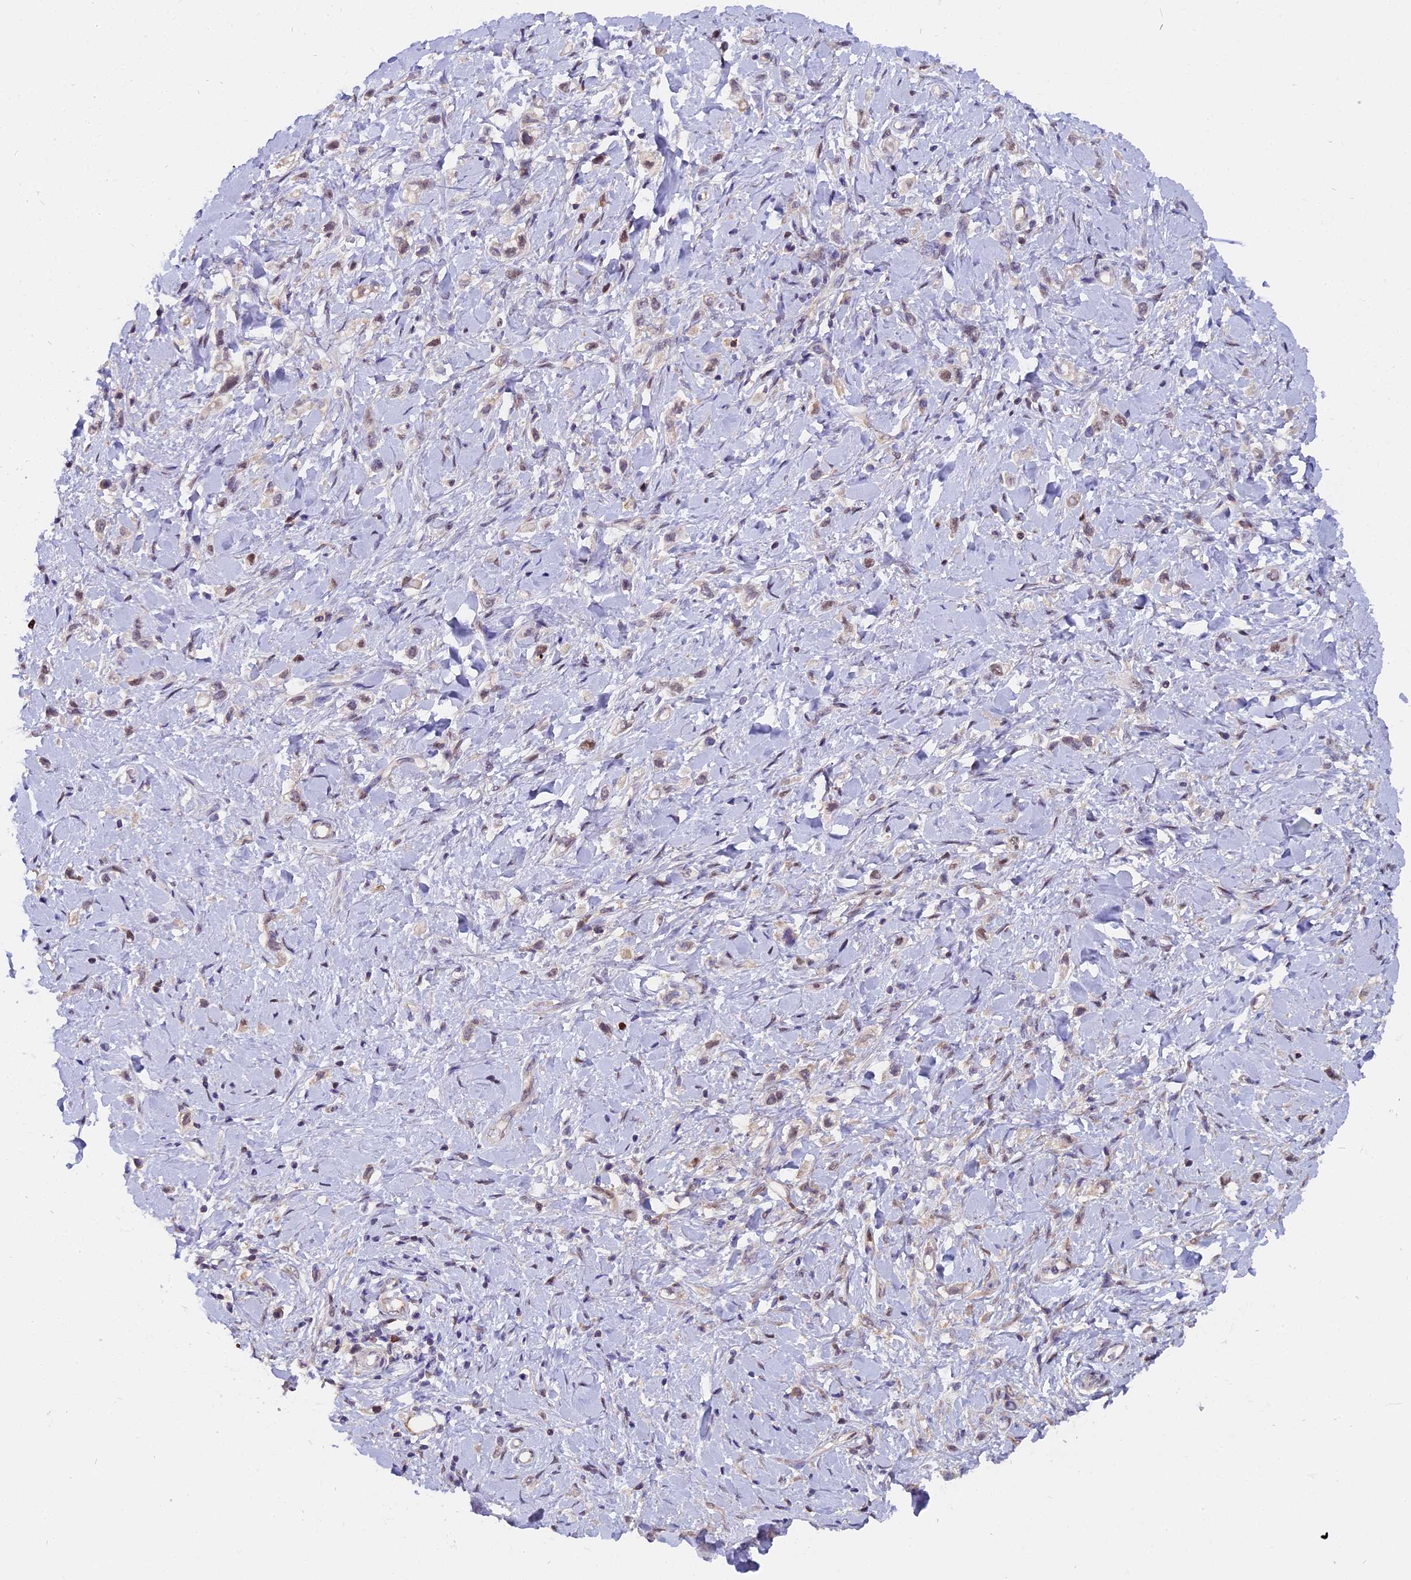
{"staining": {"intensity": "negative", "quantity": "none", "location": "none"}, "tissue": "stomach cancer", "cell_type": "Tumor cells", "image_type": "cancer", "snomed": [{"axis": "morphology", "description": "Adenocarcinoma, NOS"}, {"axis": "topography", "description": "Stomach"}], "caption": "This is a photomicrograph of IHC staining of adenocarcinoma (stomach), which shows no staining in tumor cells. (DAB (3,3'-diaminobenzidine) IHC with hematoxylin counter stain).", "gene": "FAM118B", "patient": {"sex": "female", "age": 65}}